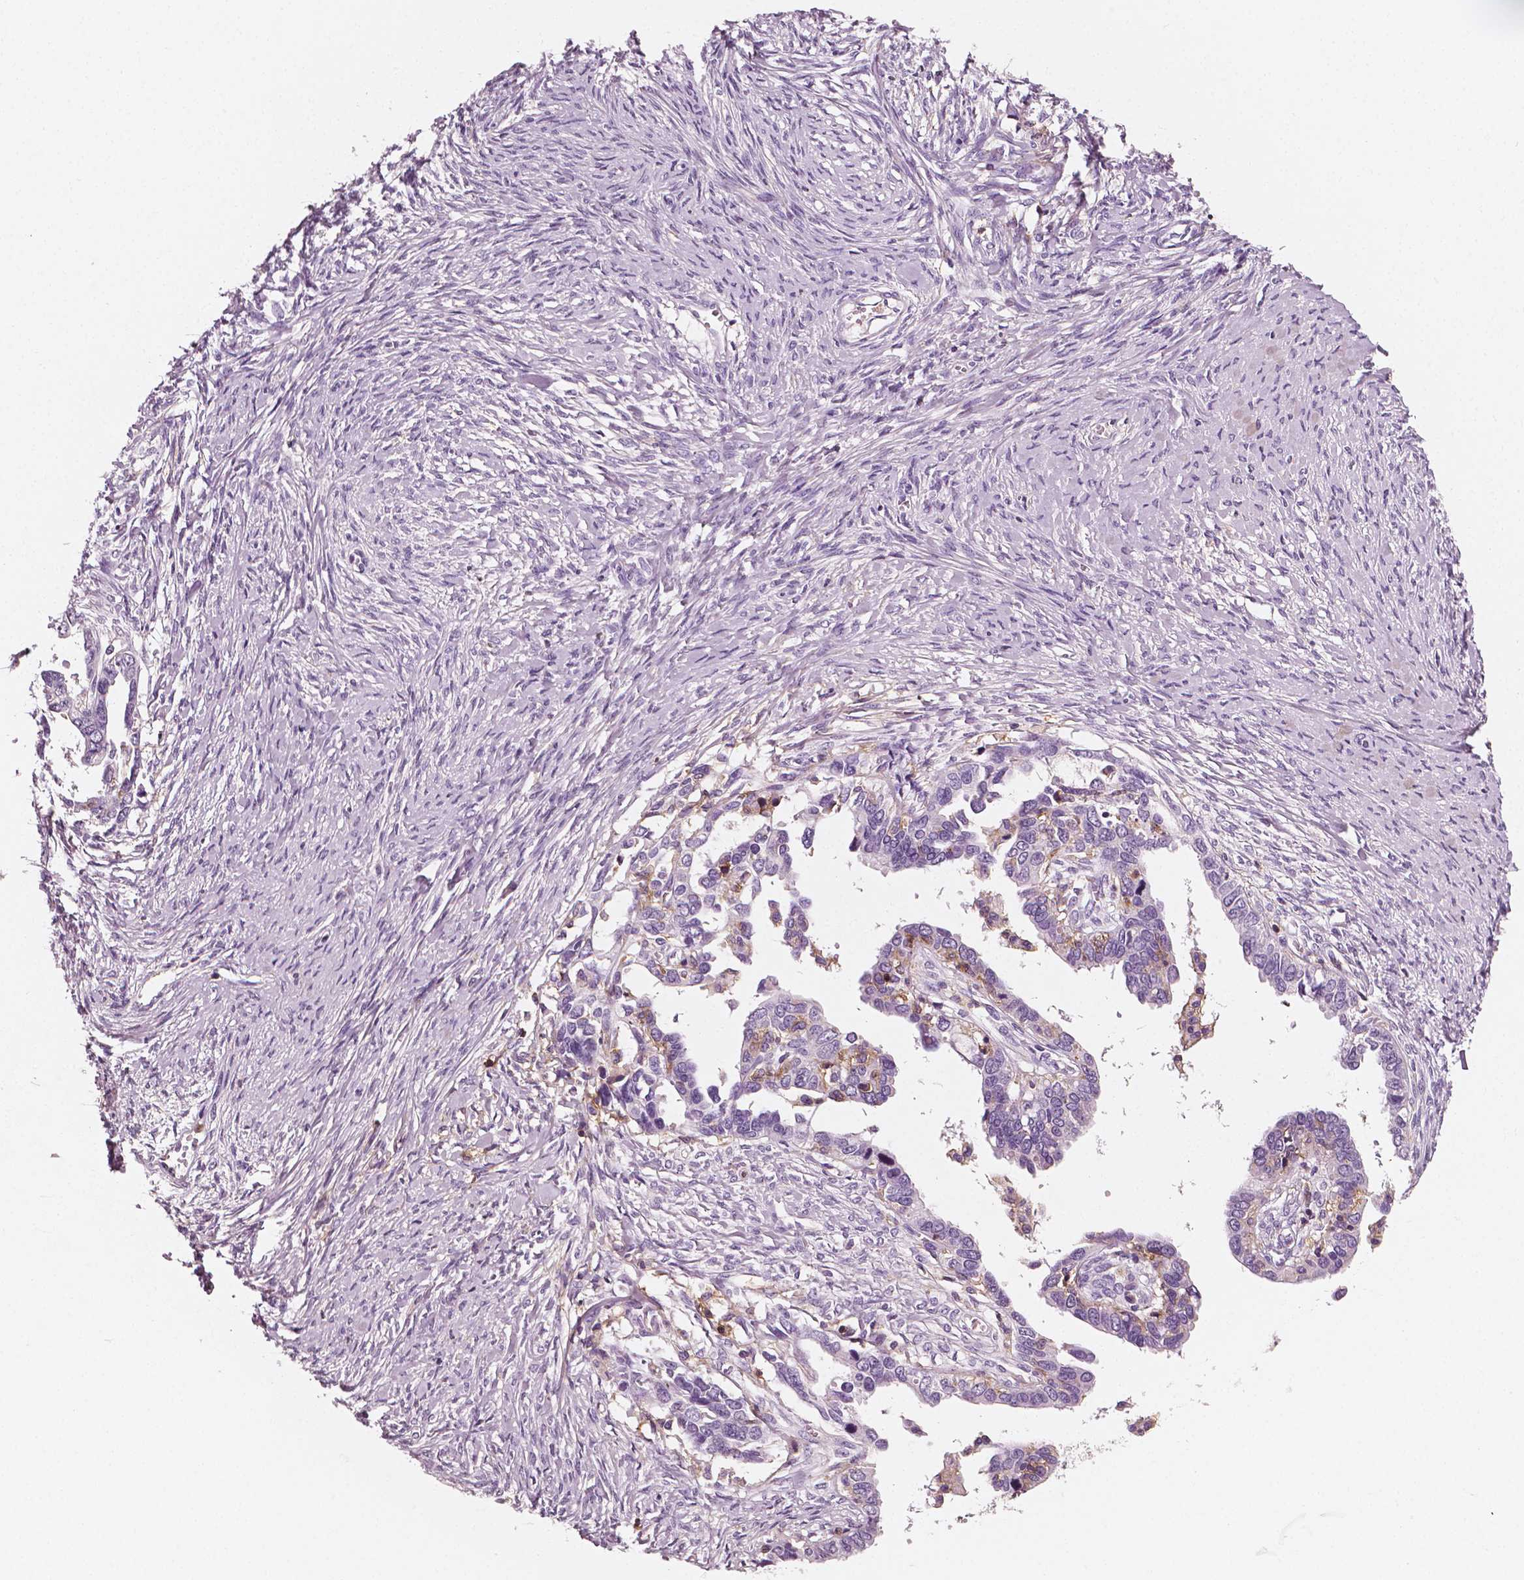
{"staining": {"intensity": "negative", "quantity": "none", "location": "none"}, "tissue": "ovarian cancer", "cell_type": "Tumor cells", "image_type": "cancer", "snomed": [{"axis": "morphology", "description": "Cystadenocarcinoma, serous, NOS"}, {"axis": "topography", "description": "Ovary"}], "caption": "Serous cystadenocarcinoma (ovarian) was stained to show a protein in brown. There is no significant positivity in tumor cells. (Brightfield microscopy of DAB (3,3'-diaminobenzidine) immunohistochemistry at high magnification).", "gene": "PTPRC", "patient": {"sex": "female", "age": 69}}